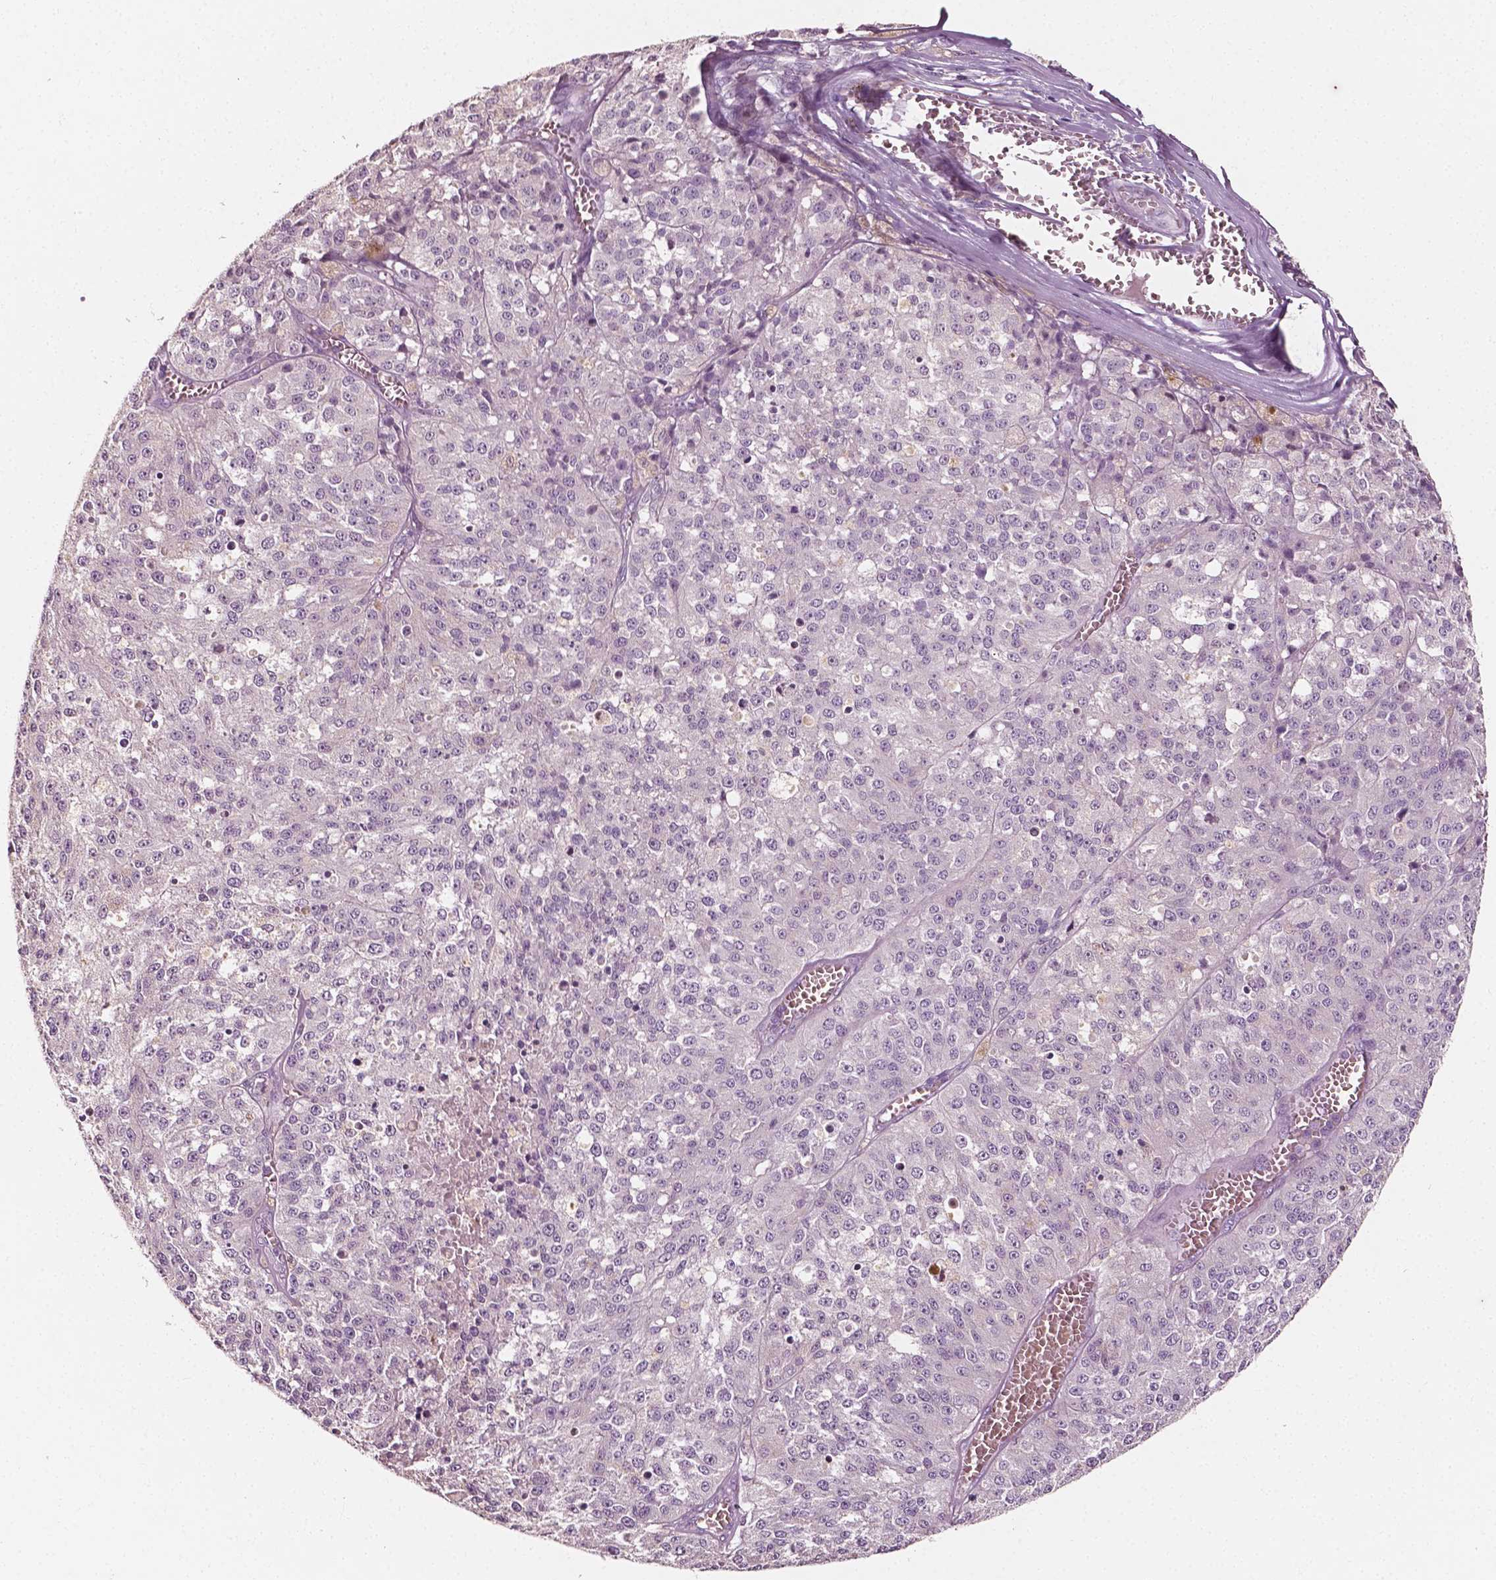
{"staining": {"intensity": "negative", "quantity": "none", "location": "none"}, "tissue": "melanoma", "cell_type": "Tumor cells", "image_type": "cancer", "snomed": [{"axis": "morphology", "description": "Malignant melanoma, Metastatic site"}, {"axis": "topography", "description": "Lymph node"}], "caption": "This micrograph is of malignant melanoma (metastatic site) stained with IHC to label a protein in brown with the nuclei are counter-stained blue. There is no staining in tumor cells.", "gene": "PLA2R1", "patient": {"sex": "female", "age": 64}}